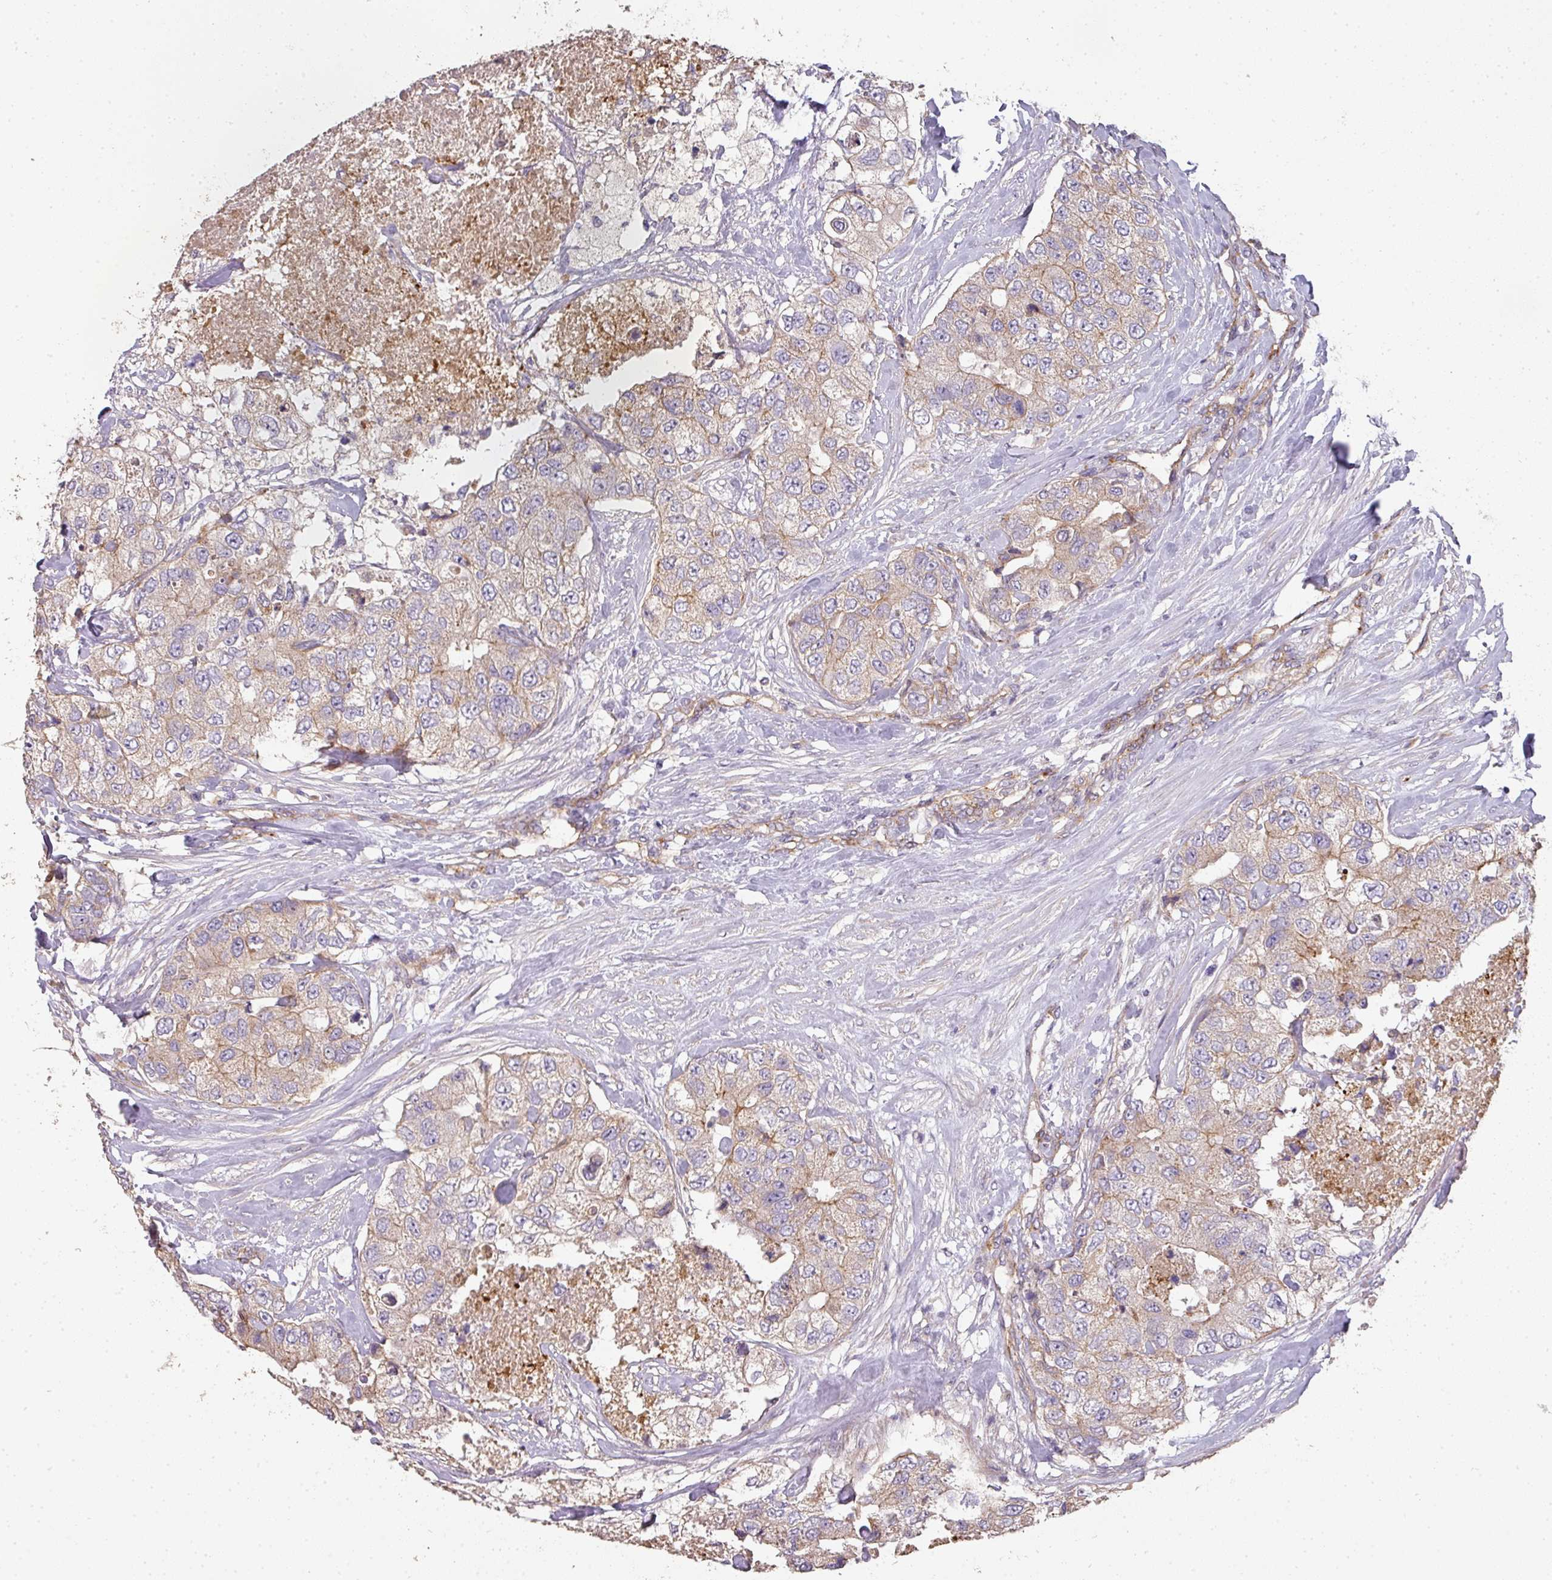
{"staining": {"intensity": "weak", "quantity": "<25%", "location": "cytoplasmic/membranous"}, "tissue": "breast cancer", "cell_type": "Tumor cells", "image_type": "cancer", "snomed": [{"axis": "morphology", "description": "Duct carcinoma"}, {"axis": "topography", "description": "Breast"}], "caption": "A photomicrograph of breast cancer (infiltrating ductal carcinoma) stained for a protein reveals no brown staining in tumor cells.", "gene": "PCDH1", "patient": {"sex": "female", "age": 62}}